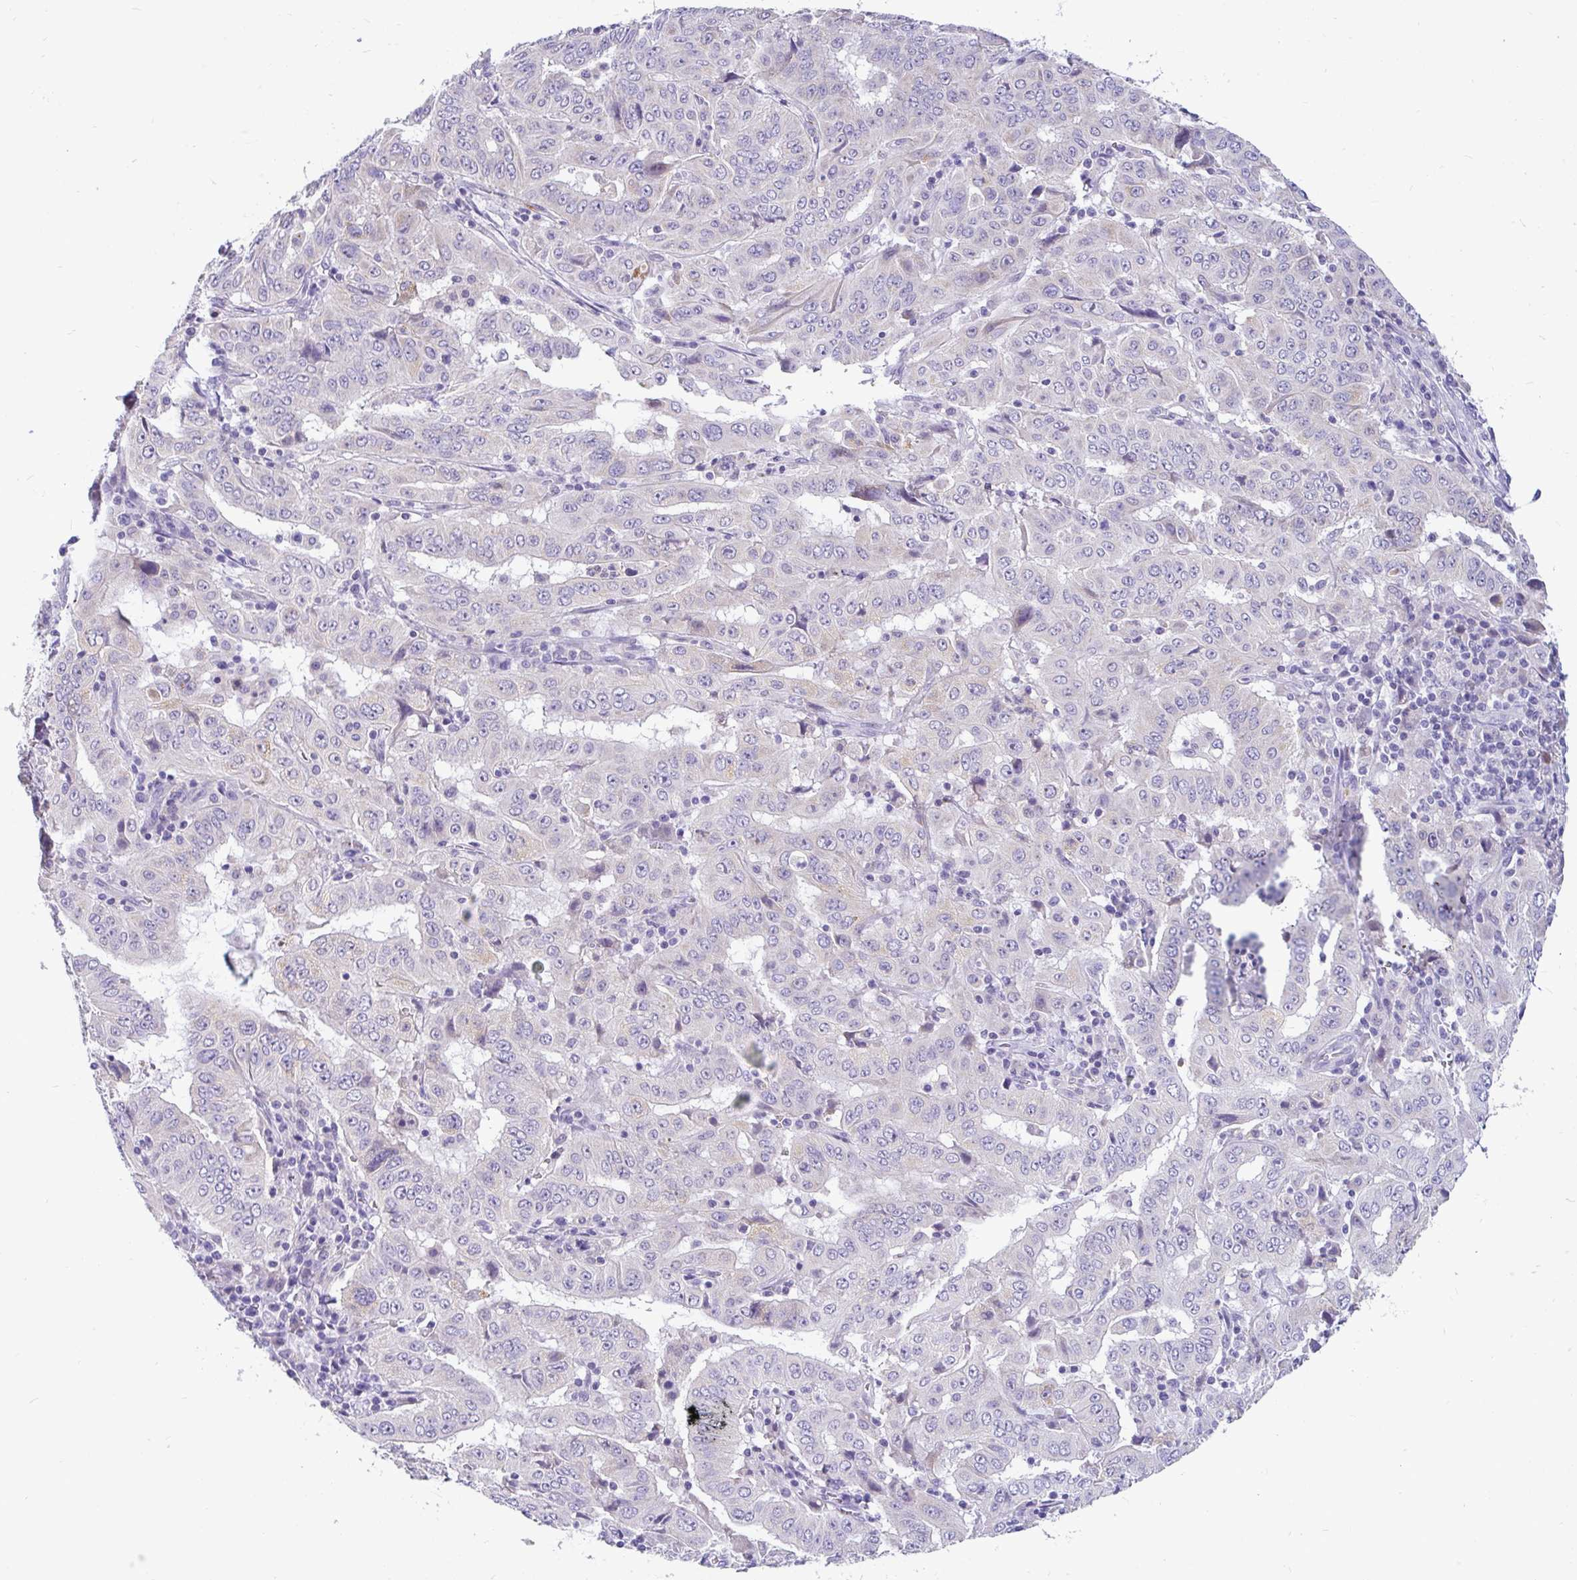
{"staining": {"intensity": "weak", "quantity": "<25%", "location": "cytoplasmic/membranous"}, "tissue": "pancreatic cancer", "cell_type": "Tumor cells", "image_type": "cancer", "snomed": [{"axis": "morphology", "description": "Adenocarcinoma, NOS"}, {"axis": "topography", "description": "Pancreas"}], "caption": "An image of adenocarcinoma (pancreatic) stained for a protein displays no brown staining in tumor cells.", "gene": "INTS5", "patient": {"sex": "male", "age": 63}}